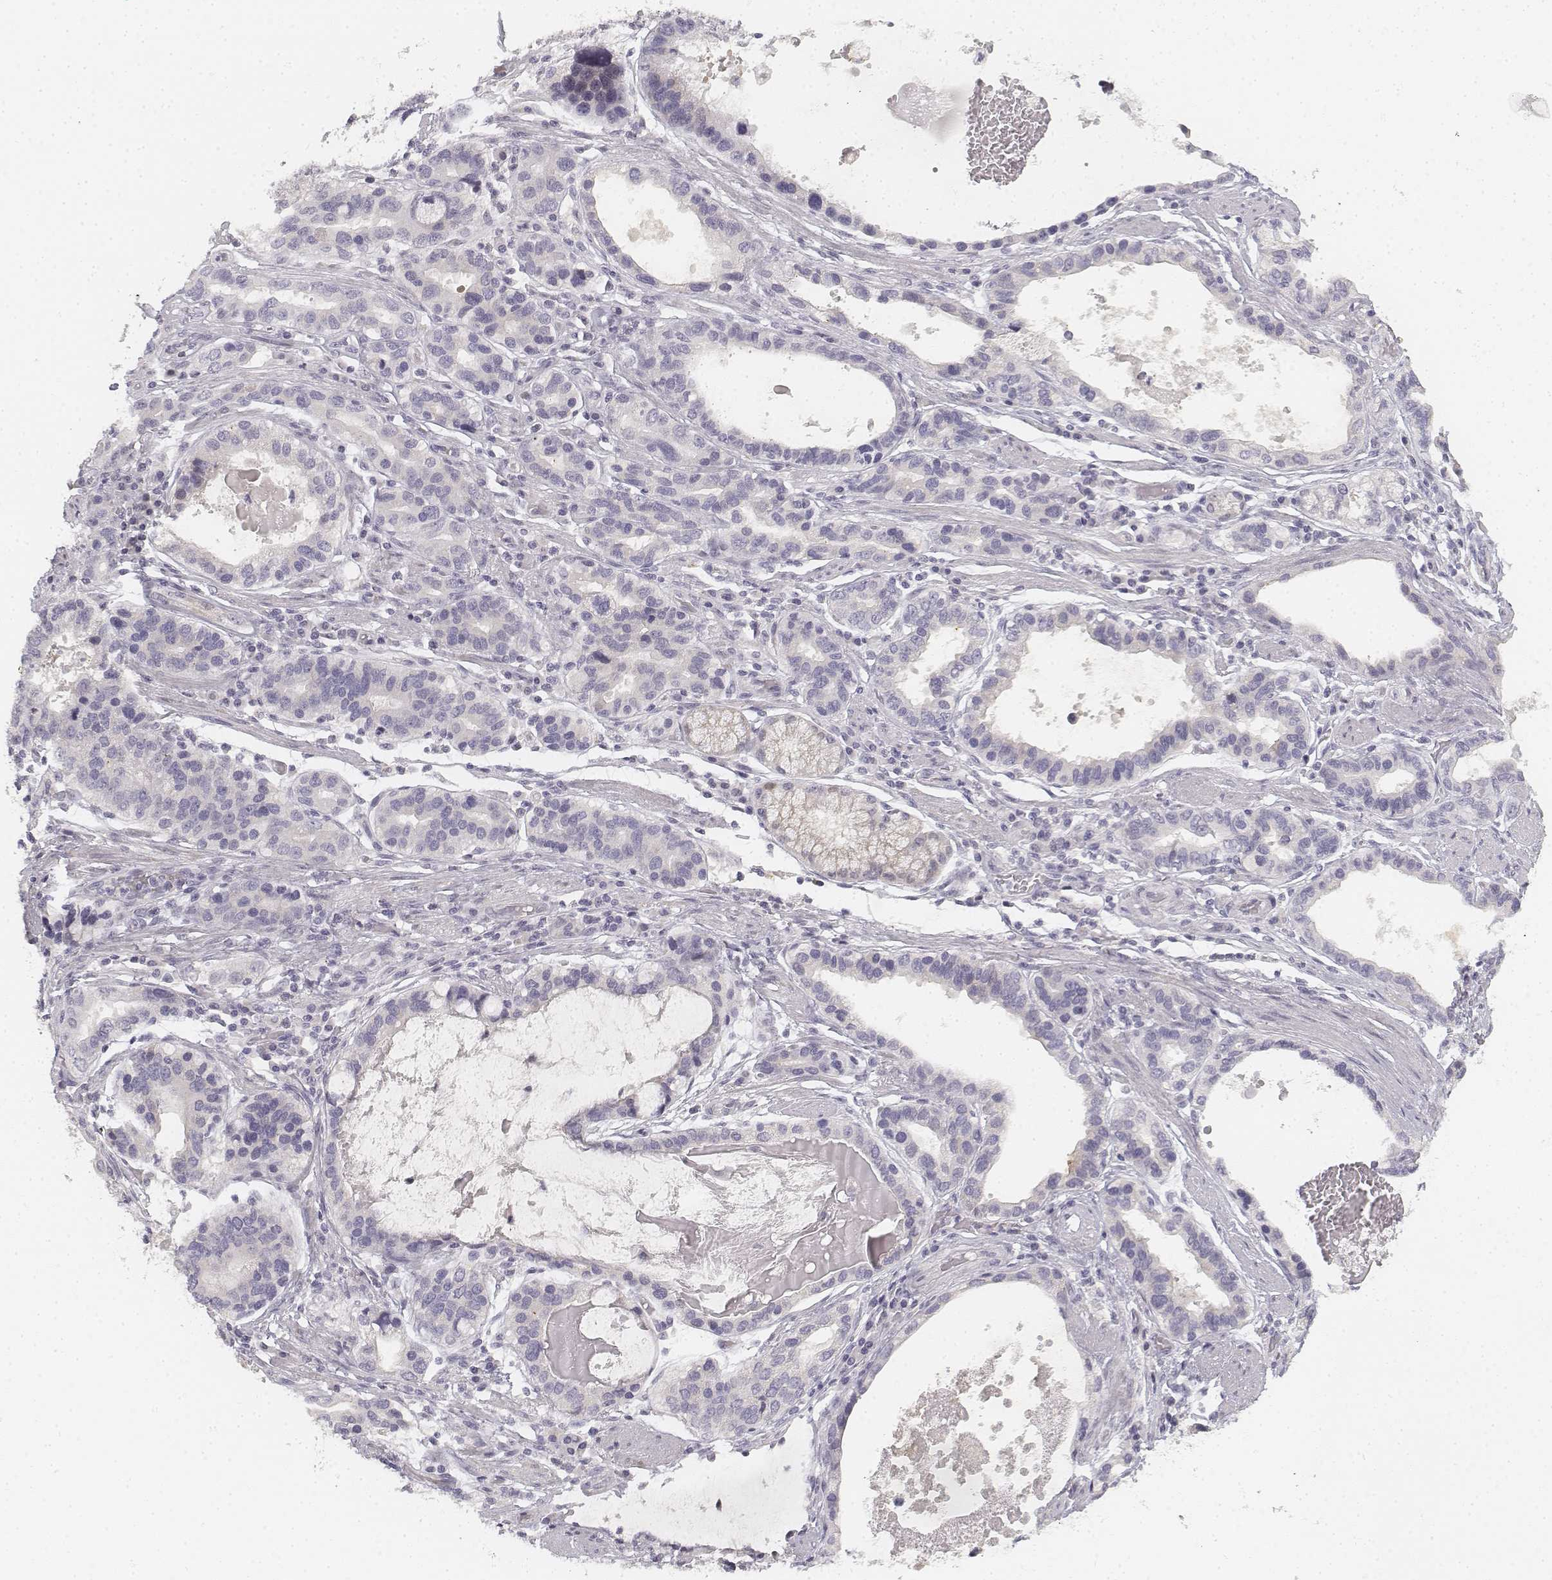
{"staining": {"intensity": "negative", "quantity": "none", "location": "none"}, "tissue": "stomach cancer", "cell_type": "Tumor cells", "image_type": "cancer", "snomed": [{"axis": "morphology", "description": "Adenocarcinoma, NOS"}, {"axis": "topography", "description": "Stomach, lower"}], "caption": "IHC of adenocarcinoma (stomach) exhibits no staining in tumor cells.", "gene": "DSG4", "patient": {"sex": "female", "age": 76}}